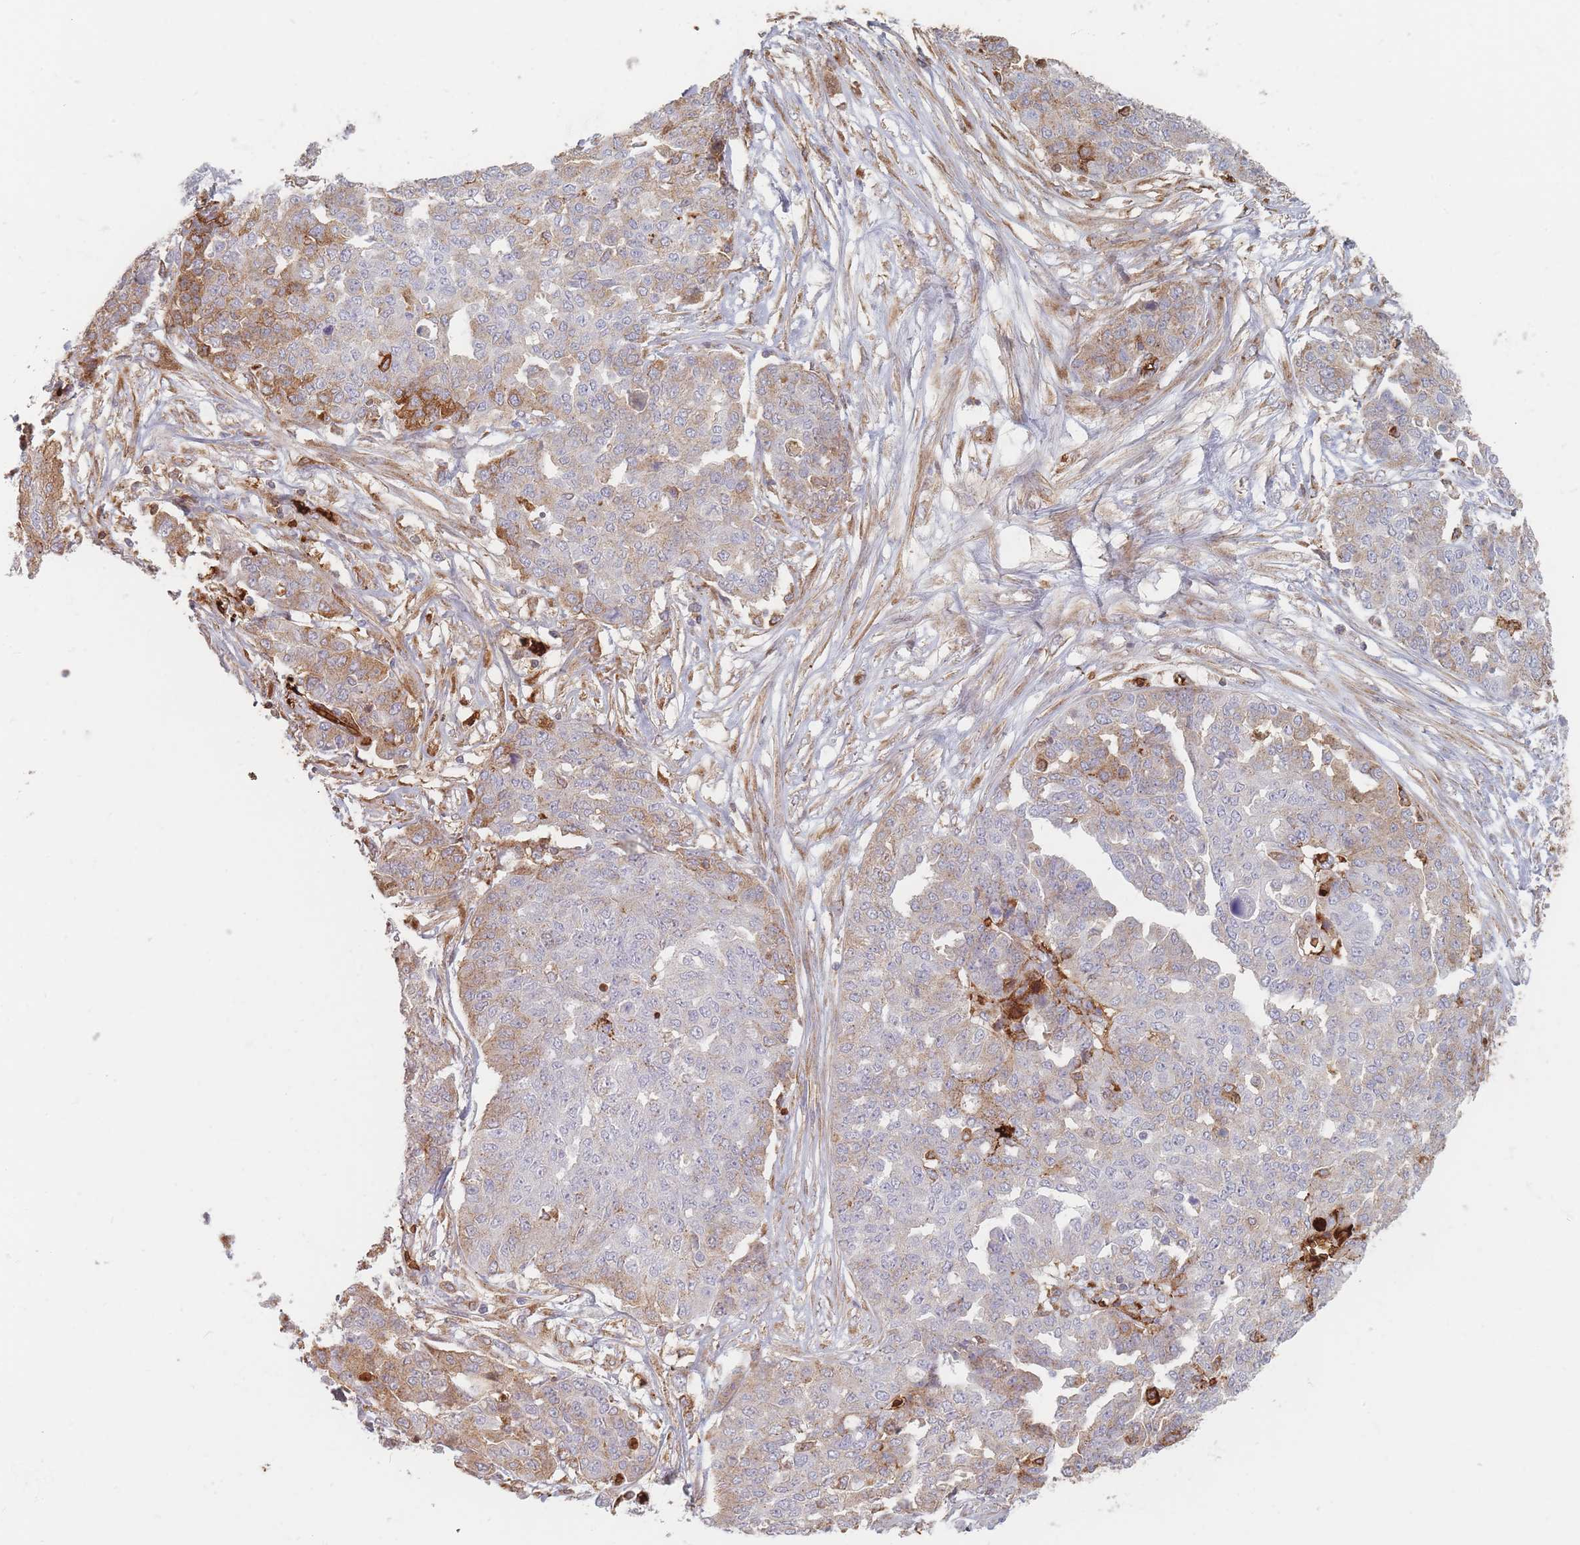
{"staining": {"intensity": "moderate", "quantity": "<25%", "location": "cytoplasmic/membranous"}, "tissue": "ovarian cancer", "cell_type": "Tumor cells", "image_type": "cancer", "snomed": [{"axis": "morphology", "description": "Cystadenocarcinoma, serous, NOS"}, {"axis": "topography", "description": "Soft tissue"}, {"axis": "topography", "description": "Ovary"}], "caption": "The photomicrograph shows staining of ovarian serous cystadenocarcinoma, revealing moderate cytoplasmic/membranous protein expression (brown color) within tumor cells.", "gene": "SLC2A6", "patient": {"sex": "female", "age": 57}}